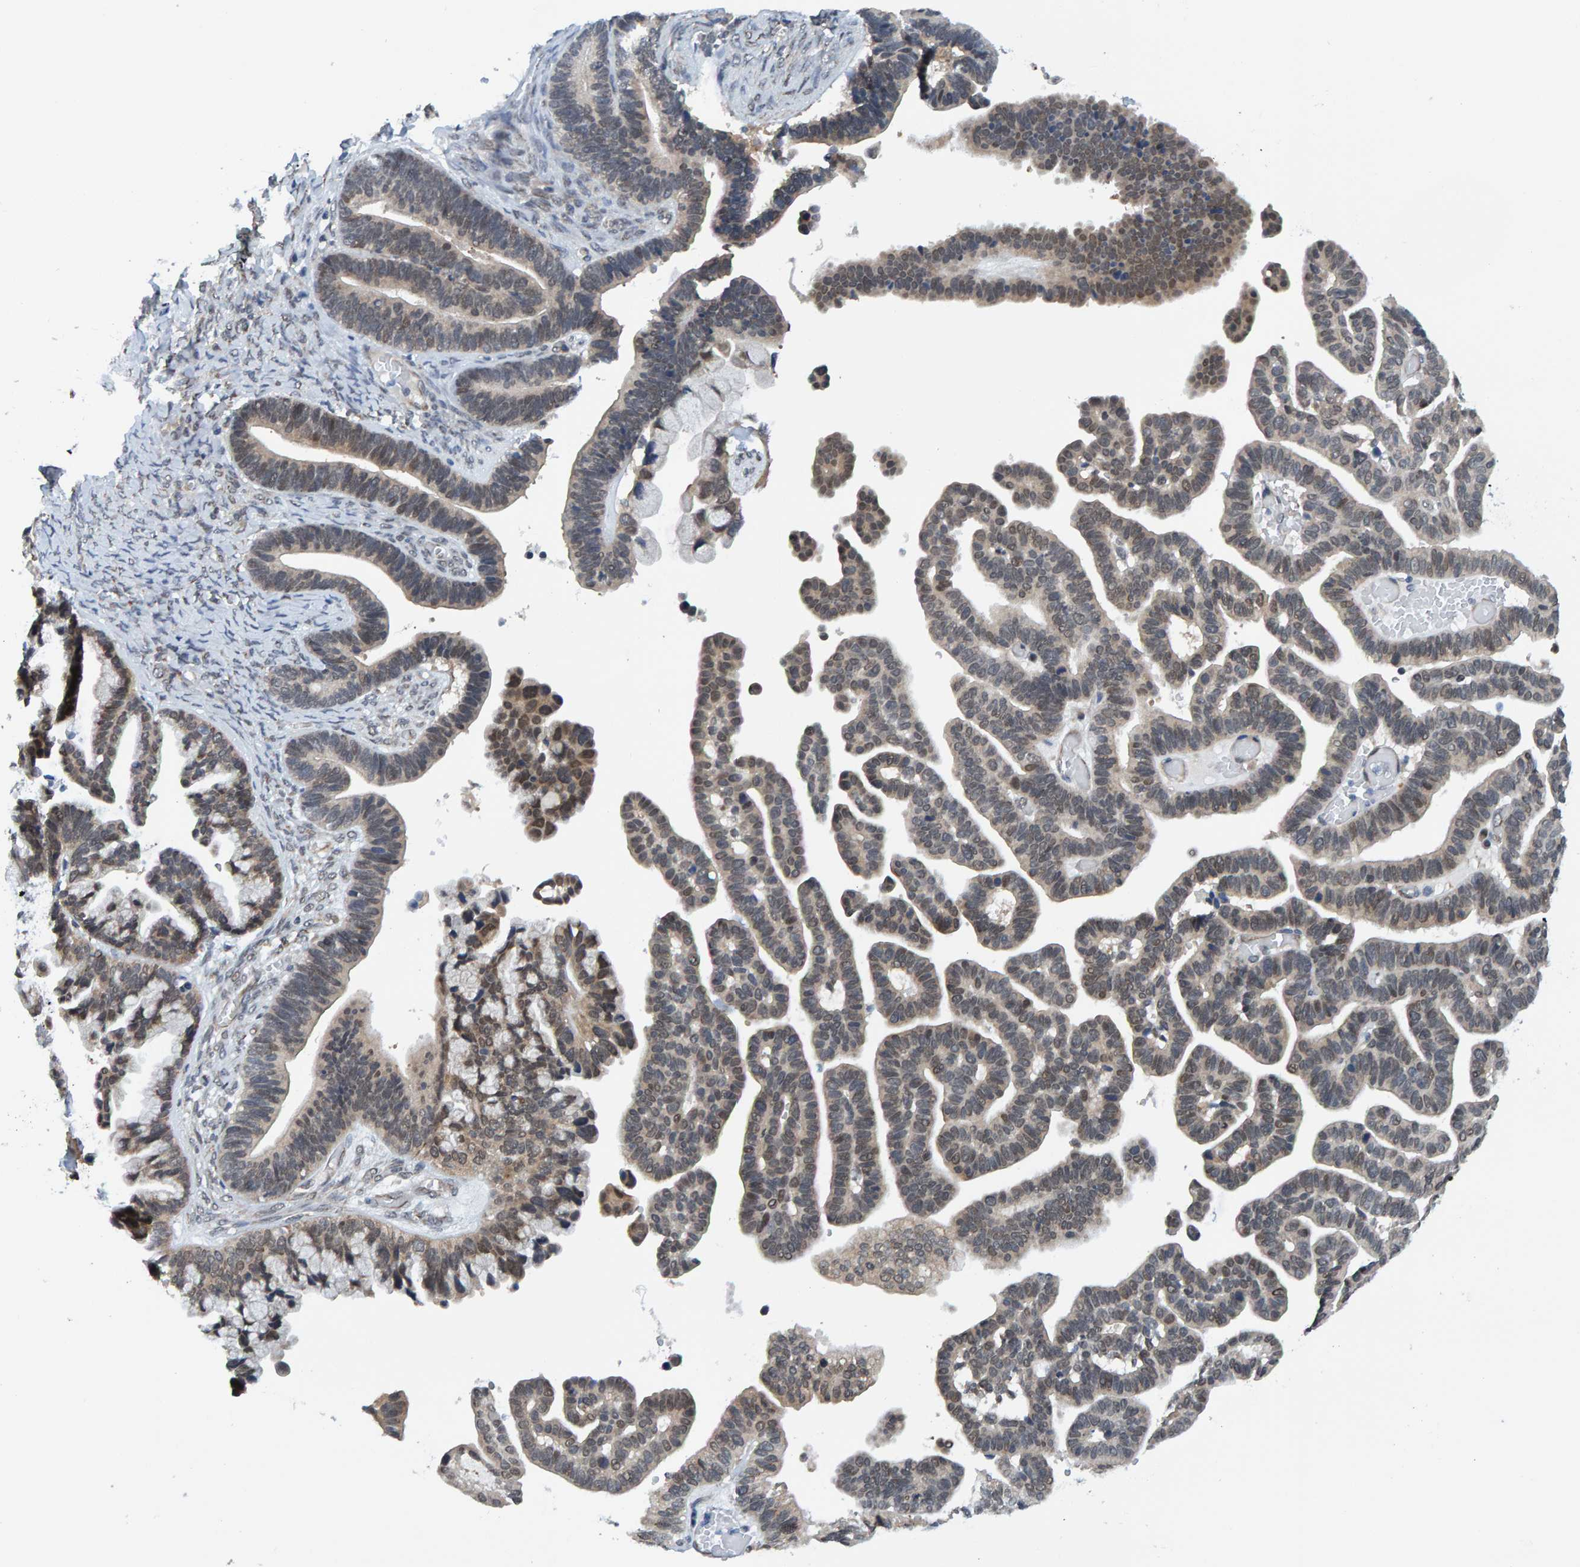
{"staining": {"intensity": "weak", "quantity": "25%-75%", "location": "cytoplasmic/membranous,nuclear"}, "tissue": "ovarian cancer", "cell_type": "Tumor cells", "image_type": "cancer", "snomed": [{"axis": "morphology", "description": "Cystadenocarcinoma, serous, NOS"}, {"axis": "topography", "description": "Ovary"}], "caption": "A micrograph of ovarian cancer stained for a protein shows weak cytoplasmic/membranous and nuclear brown staining in tumor cells.", "gene": "SCRN2", "patient": {"sex": "female", "age": 56}}